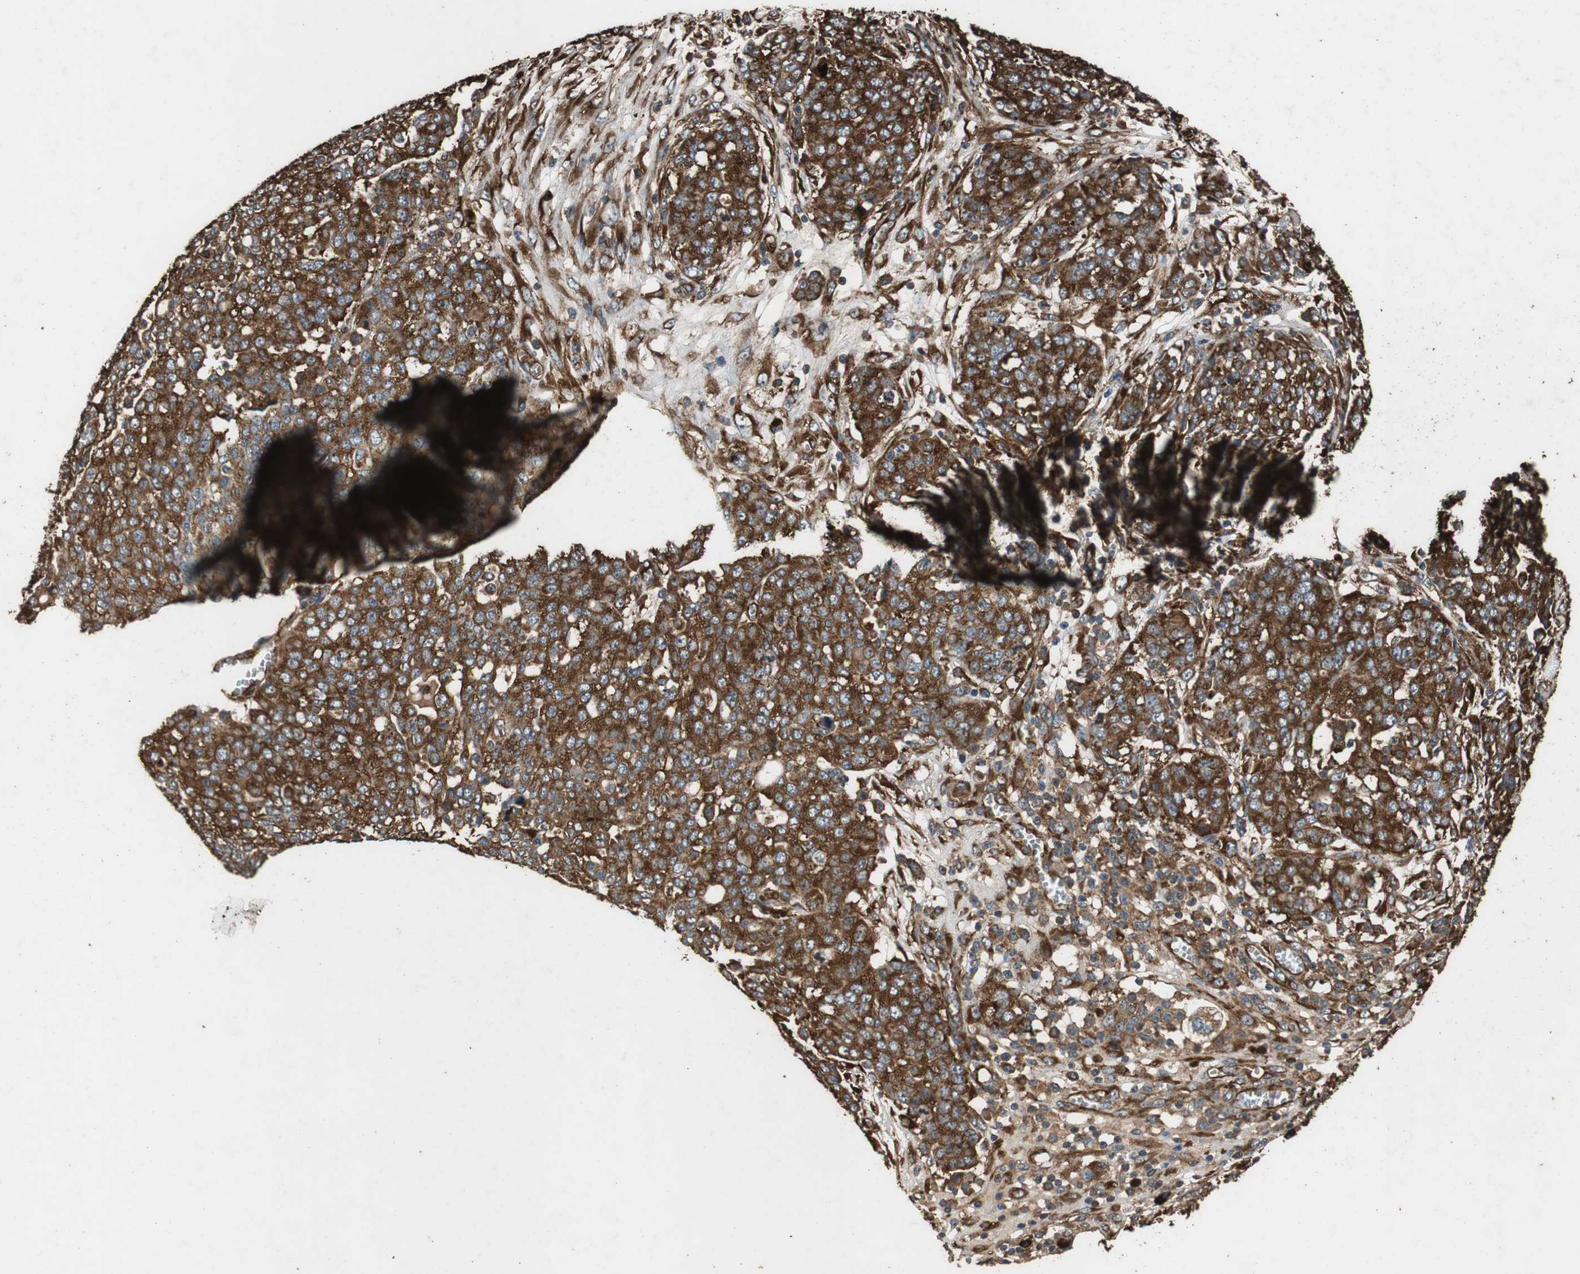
{"staining": {"intensity": "strong", "quantity": ">75%", "location": "cytoplasmic/membranous"}, "tissue": "ovarian cancer", "cell_type": "Tumor cells", "image_type": "cancer", "snomed": [{"axis": "morphology", "description": "Cystadenocarcinoma, serous, NOS"}, {"axis": "topography", "description": "Soft tissue"}, {"axis": "topography", "description": "Ovary"}], "caption": "Serous cystadenocarcinoma (ovarian) was stained to show a protein in brown. There is high levels of strong cytoplasmic/membranous expression in about >75% of tumor cells.", "gene": "NAA10", "patient": {"sex": "female", "age": 57}}